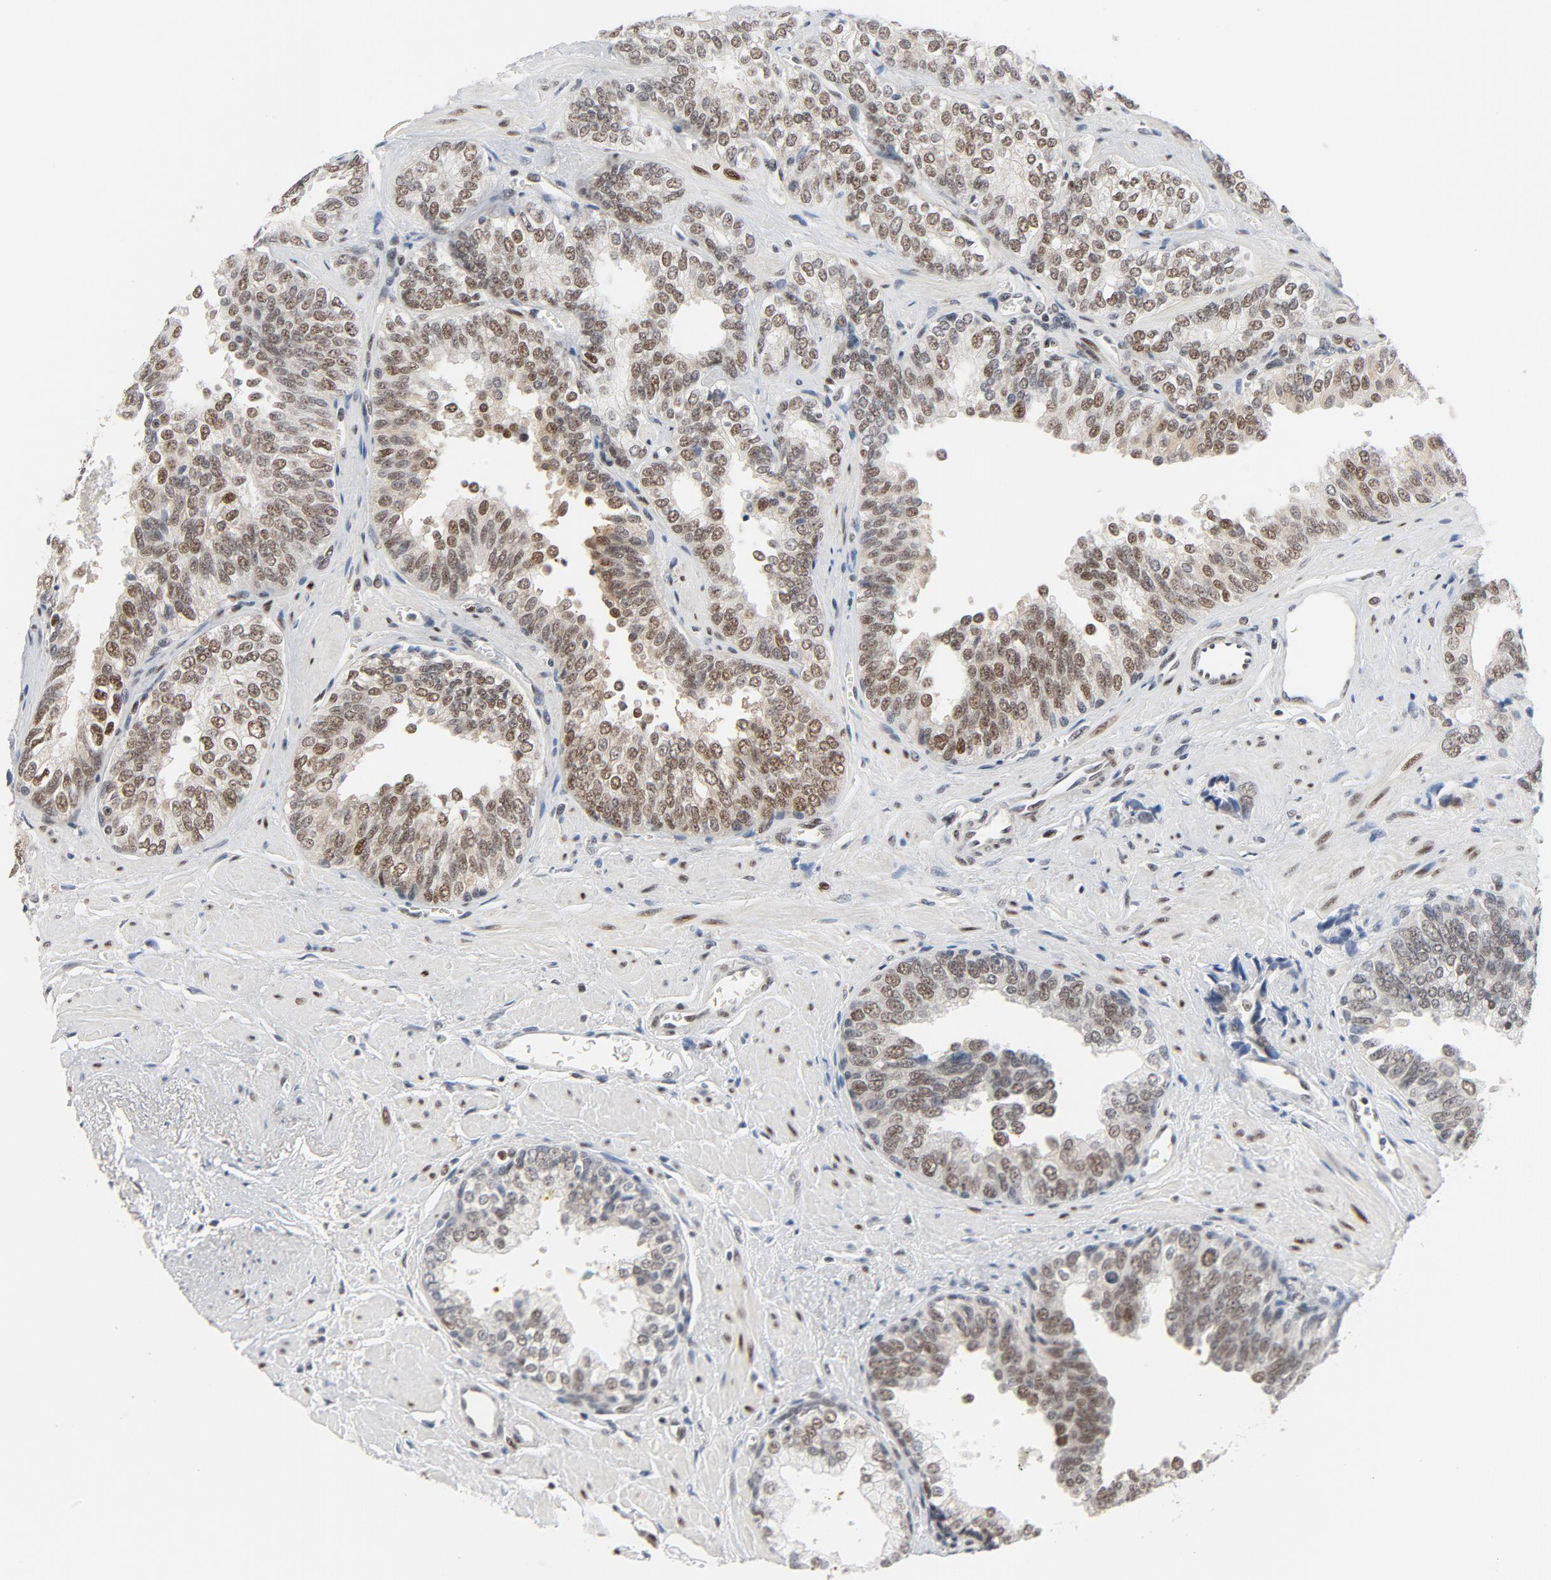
{"staining": {"intensity": "moderate", "quantity": ">75%", "location": "nuclear"}, "tissue": "prostate cancer", "cell_type": "Tumor cells", "image_type": "cancer", "snomed": [{"axis": "morphology", "description": "Adenocarcinoma, High grade"}, {"axis": "topography", "description": "Prostate"}], "caption": "A brown stain shows moderate nuclear expression of a protein in human prostate cancer tumor cells. (IHC, brightfield microscopy, high magnification).", "gene": "JMJD6", "patient": {"sex": "male", "age": 67}}